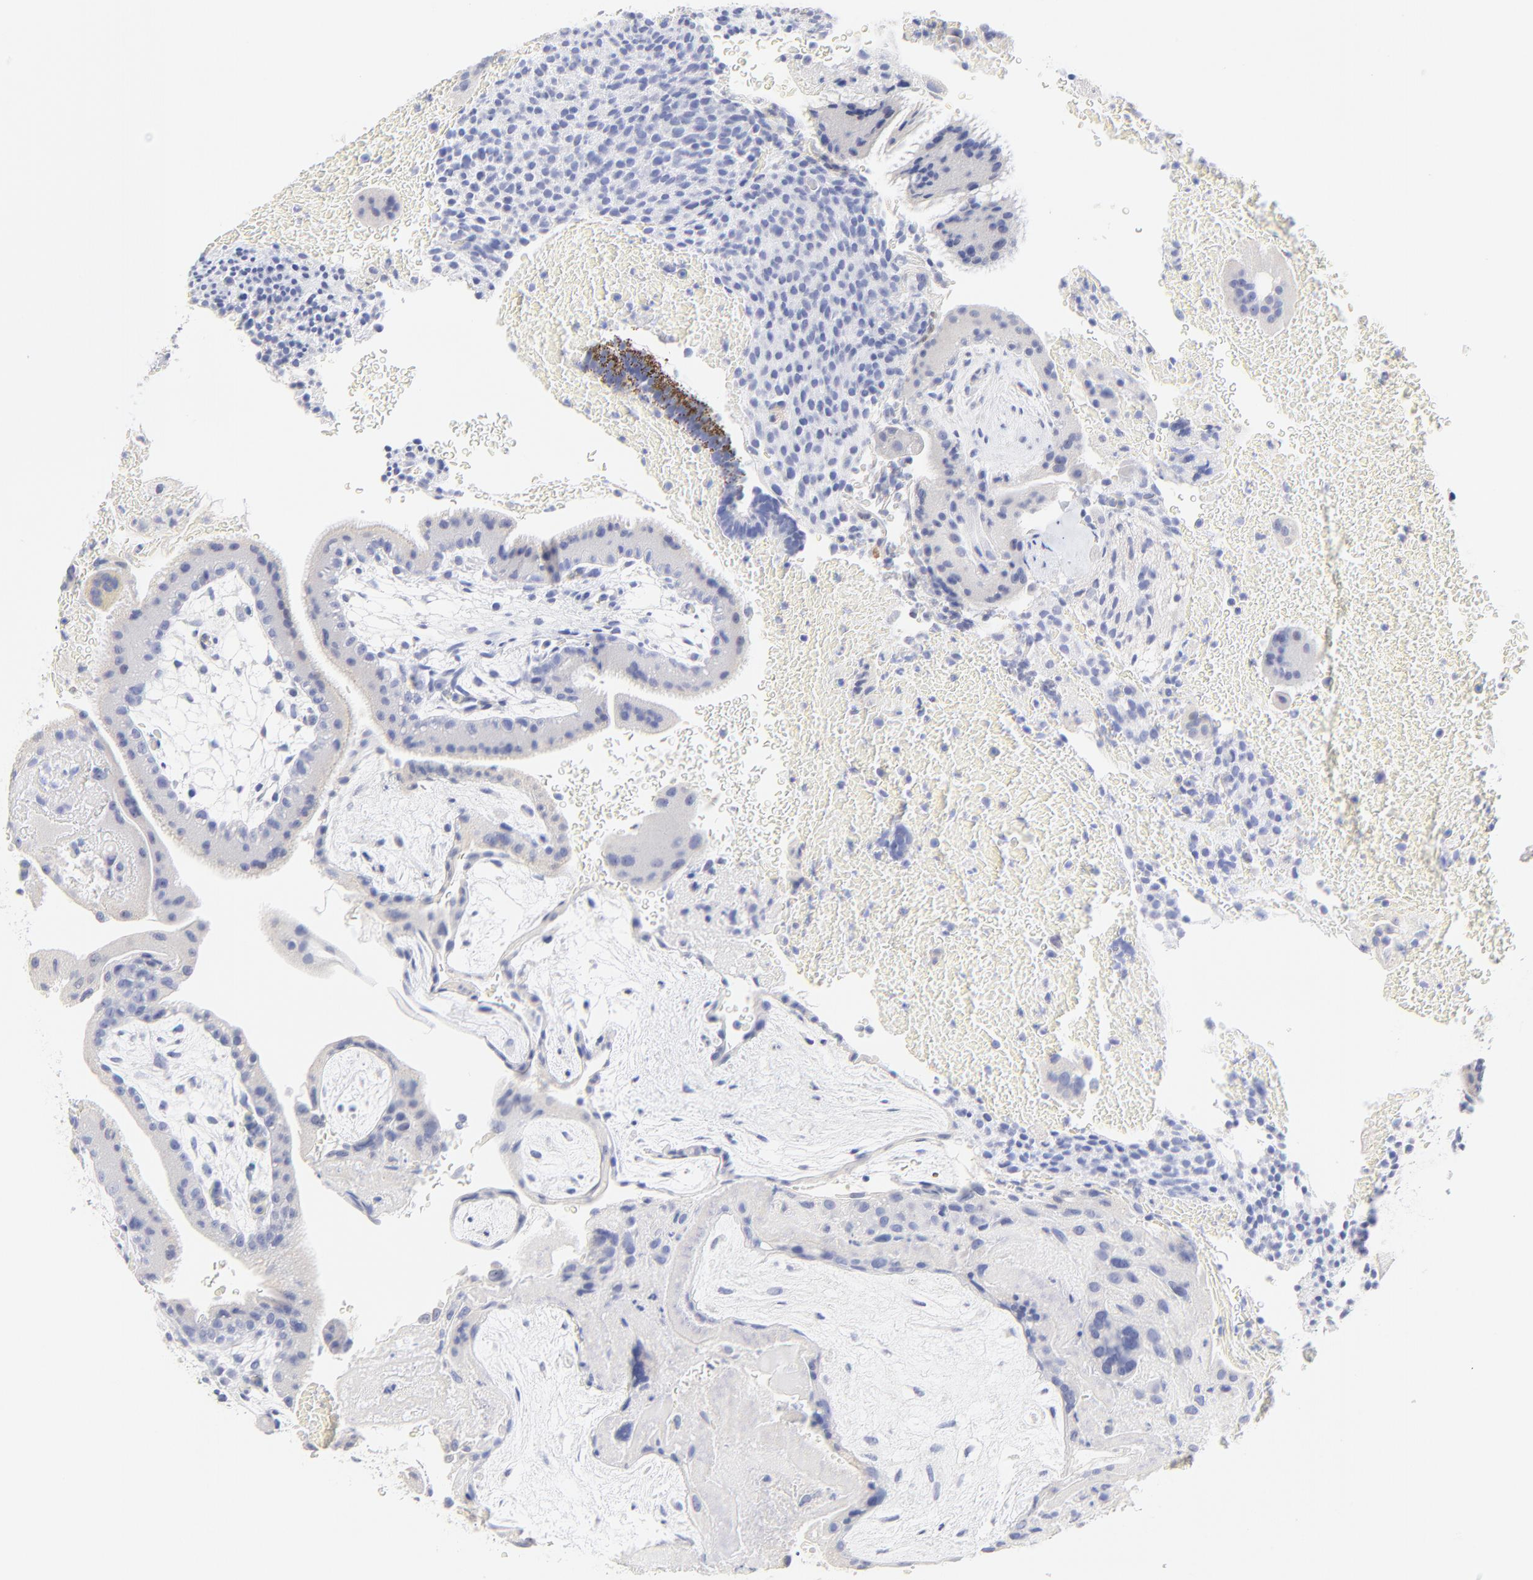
{"staining": {"intensity": "negative", "quantity": "none", "location": "none"}, "tissue": "placenta", "cell_type": "Decidual cells", "image_type": "normal", "snomed": [{"axis": "morphology", "description": "Normal tissue, NOS"}, {"axis": "topography", "description": "Placenta"}], "caption": "Decidual cells show no significant expression in benign placenta. Brightfield microscopy of IHC stained with DAB (brown) and hematoxylin (blue), captured at high magnification.", "gene": "SULT4A1", "patient": {"sex": "female", "age": 19}}